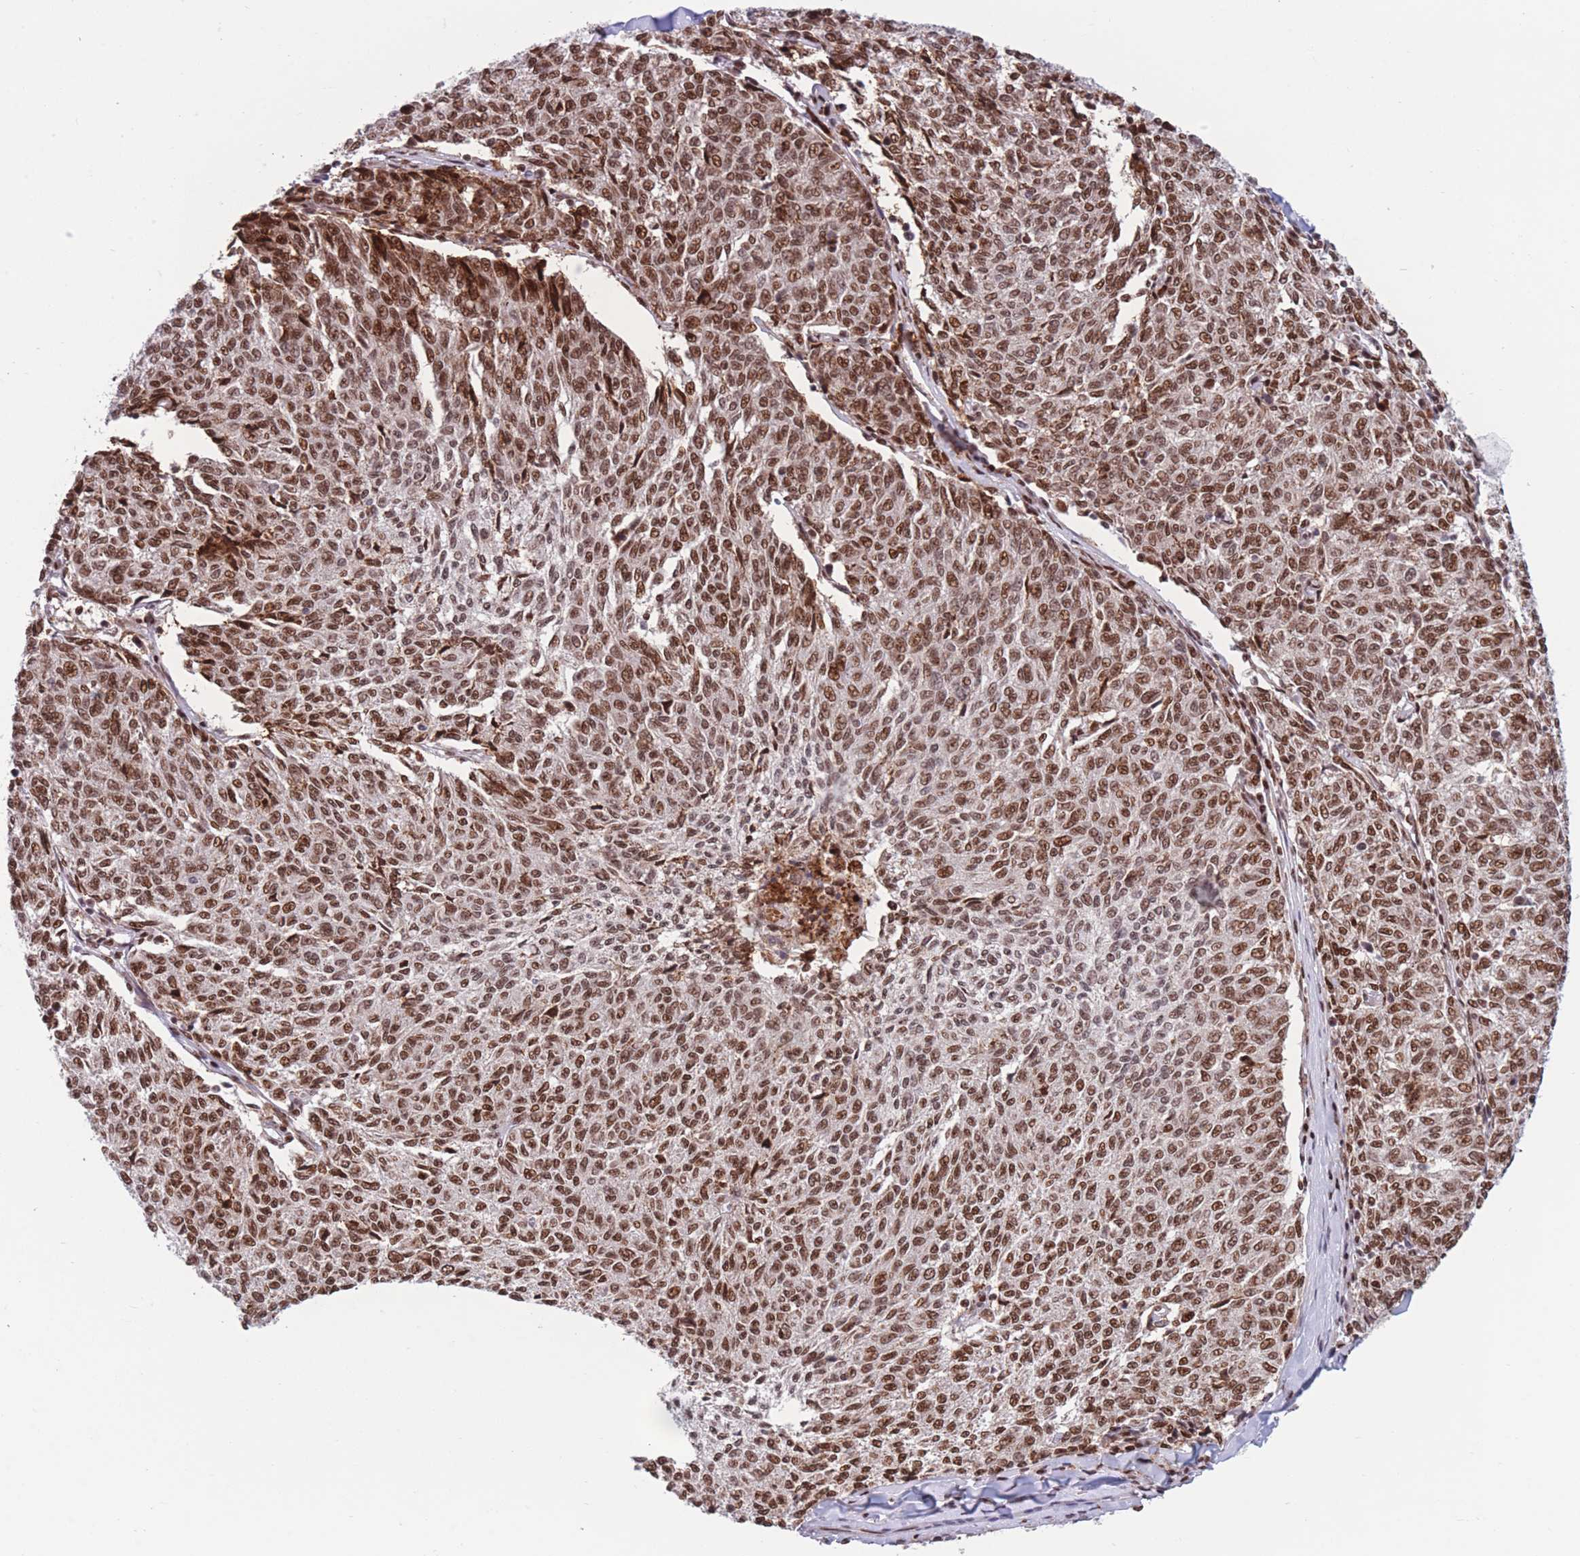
{"staining": {"intensity": "strong", "quantity": ">75%", "location": "nuclear"}, "tissue": "melanoma", "cell_type": "Tumor cells", "image_type": "cancer", "snomed": [{"axis": "morphology", "description": "Malignant melanoma, NOS"}, {"axis": "topography", "description": "Skin"}], "caption": "An immunohistochemistry micrograph of neoplastic tissue is shown. Protein staining in brown labels strong nuclear positivity in malignant melanoma within tumor cells. (DAB (3,3'-diaminobenzidine) IHC, brown staining for protein, blue staining for nuclei).", "gene": "DNAJC3", "patient": {"sex": "female", "age": 72}}